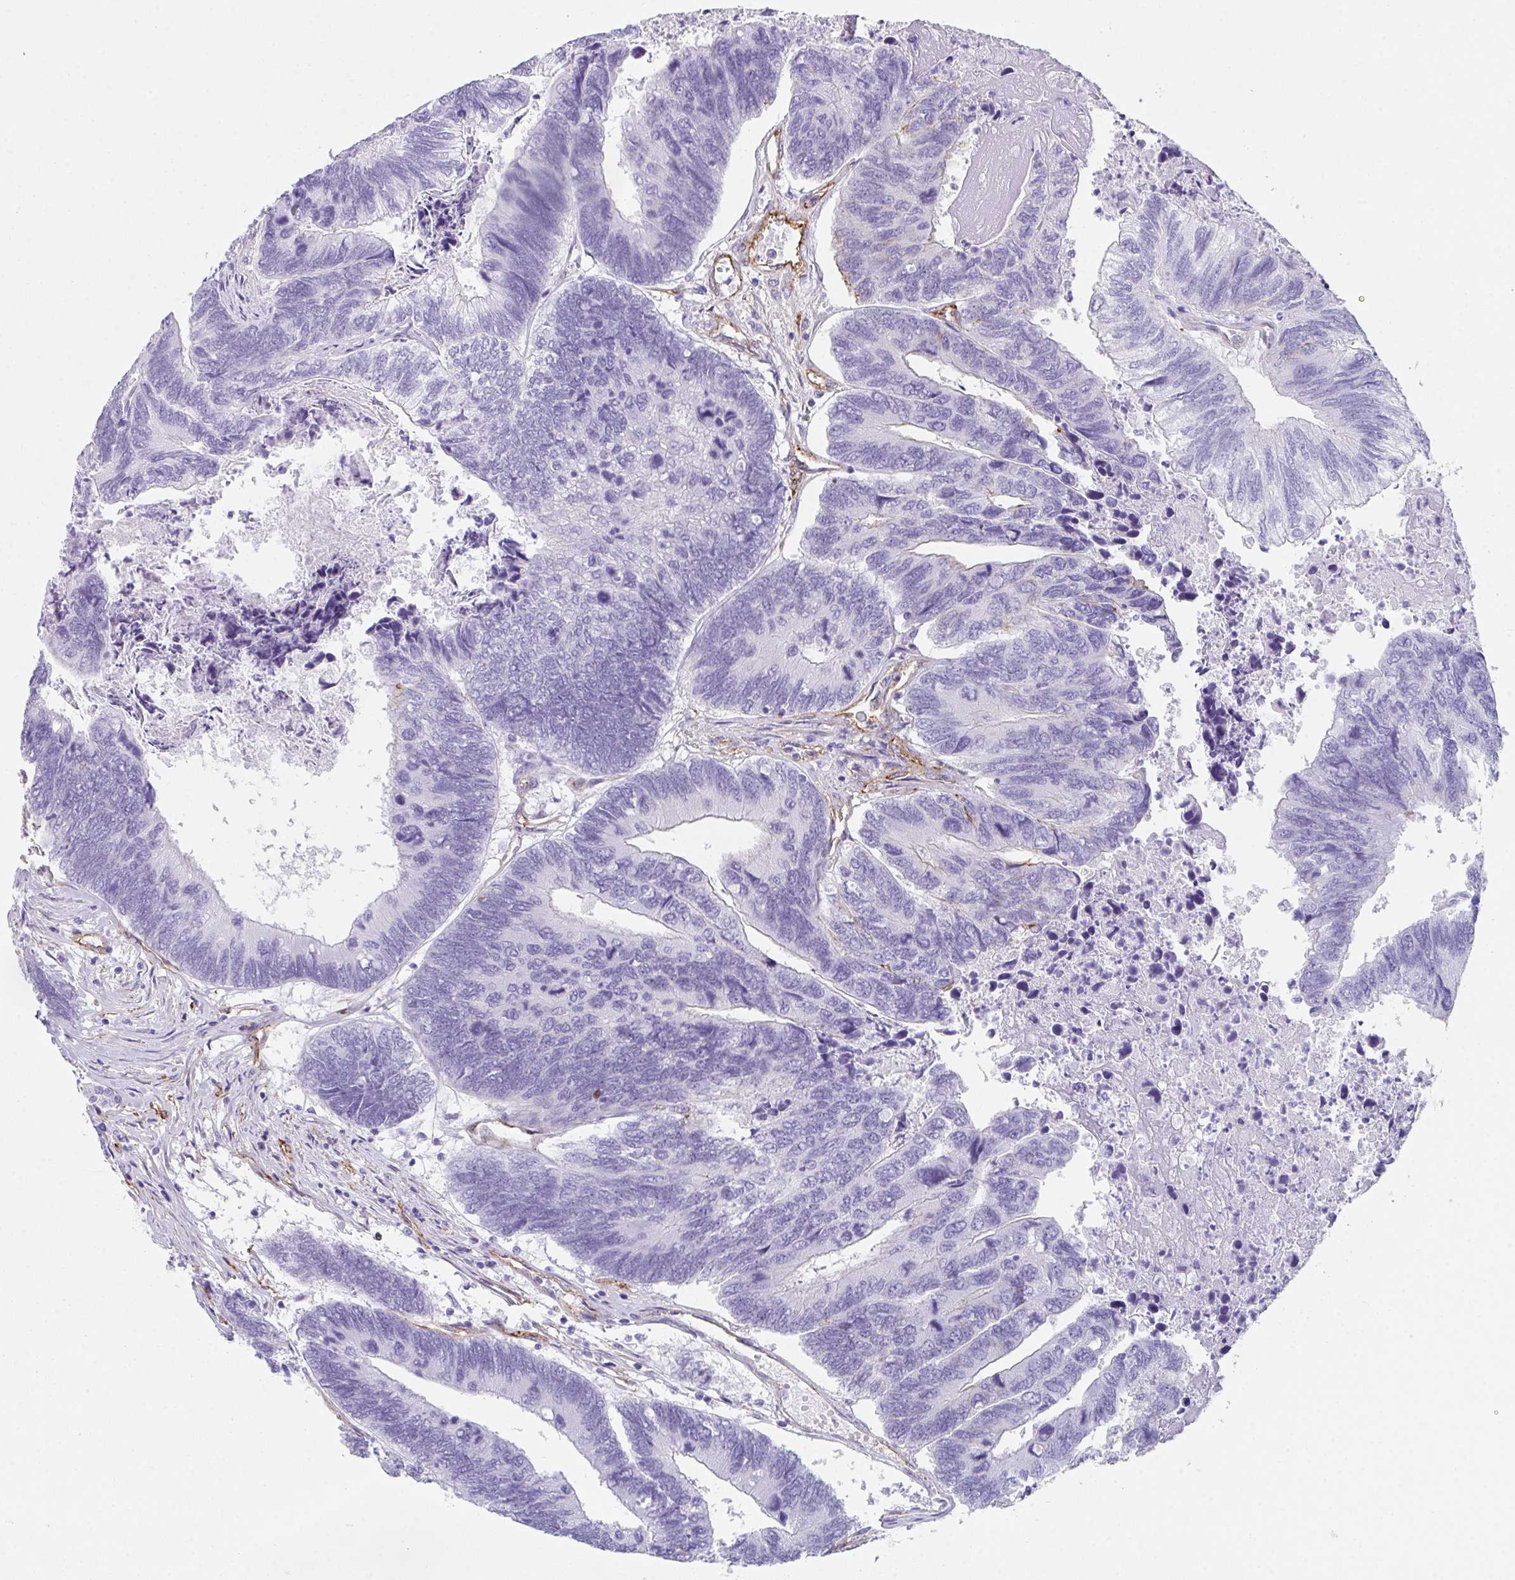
{"staining": {"intensity": "negative", "quantity": "none", "location": "none"}, "tissue": "colorectal cancer", "cell_type": "Tumor cells", "image_type": "cancer", "snomed": [{"axis": "morphology", "description": "Adenocarcinoma, NOS"}, {"axis": "topography", "description": "Colon"}], "caption": "Human colorectal cancer (adenocarcinoma) stained for a protein using immunohistochemistry (IHC) reveals no staining in tumor cells.", "gene": "DBN1", "patient": {"sex": "female", "age": 67}}